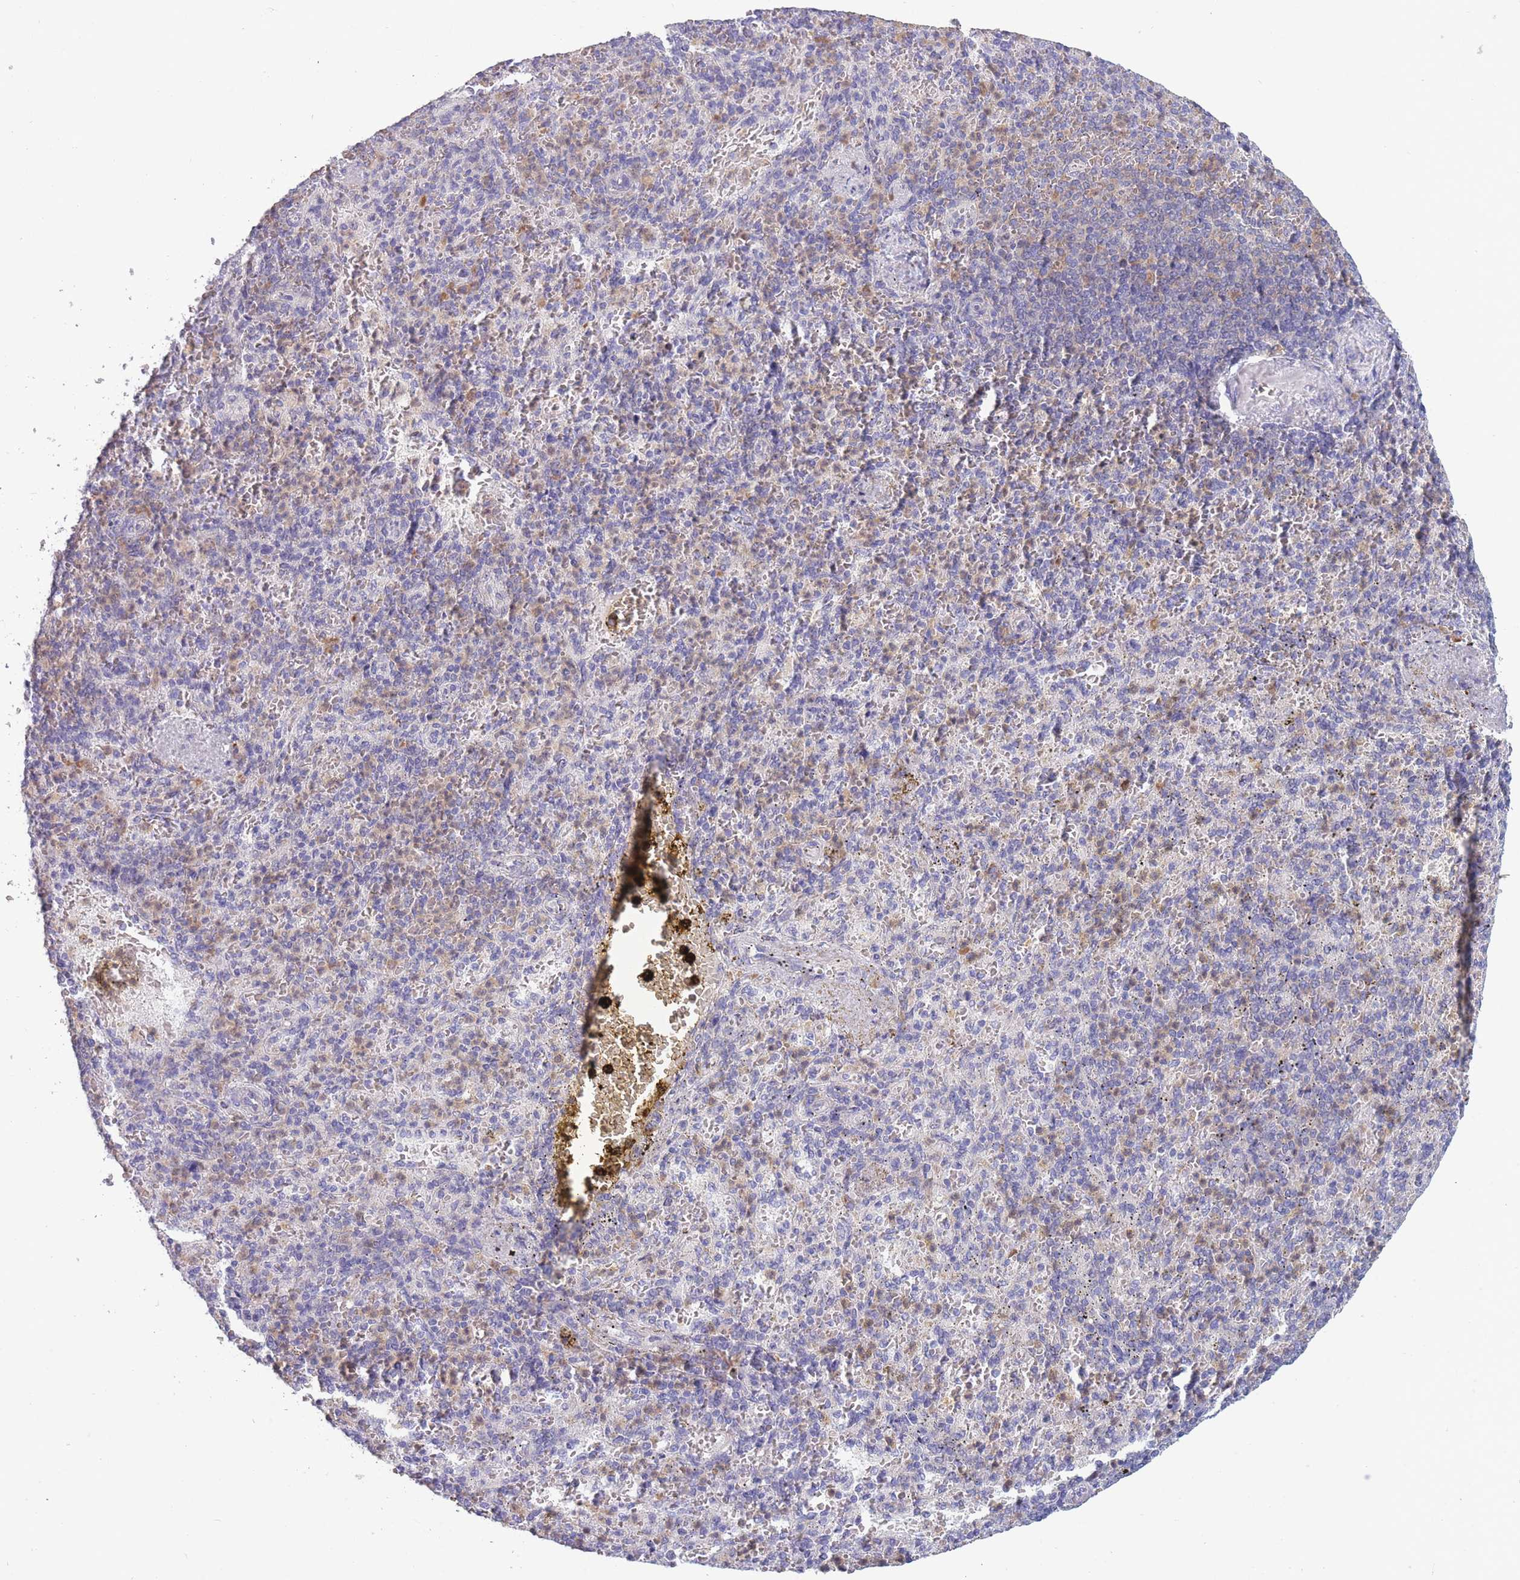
{"staining": {"intensity": "weak", "quantity": "<25%", "location": "cytoplasmic/membranous"}, "tissue": "spleen", "cell_type": "Cells in red pulp", "image_type": "normal", "snomed": [{"axis": "morphology", "description": "Normal tissue, NOS"}, {"axis": "topography", "description": "Spleen"}], "caption": "Spleen was stained to show a protein in brown. There is no significant expression in cells in red pulp.", "gene": "NDUFAF6", "patient": {"sex": "female", "age": 74}}